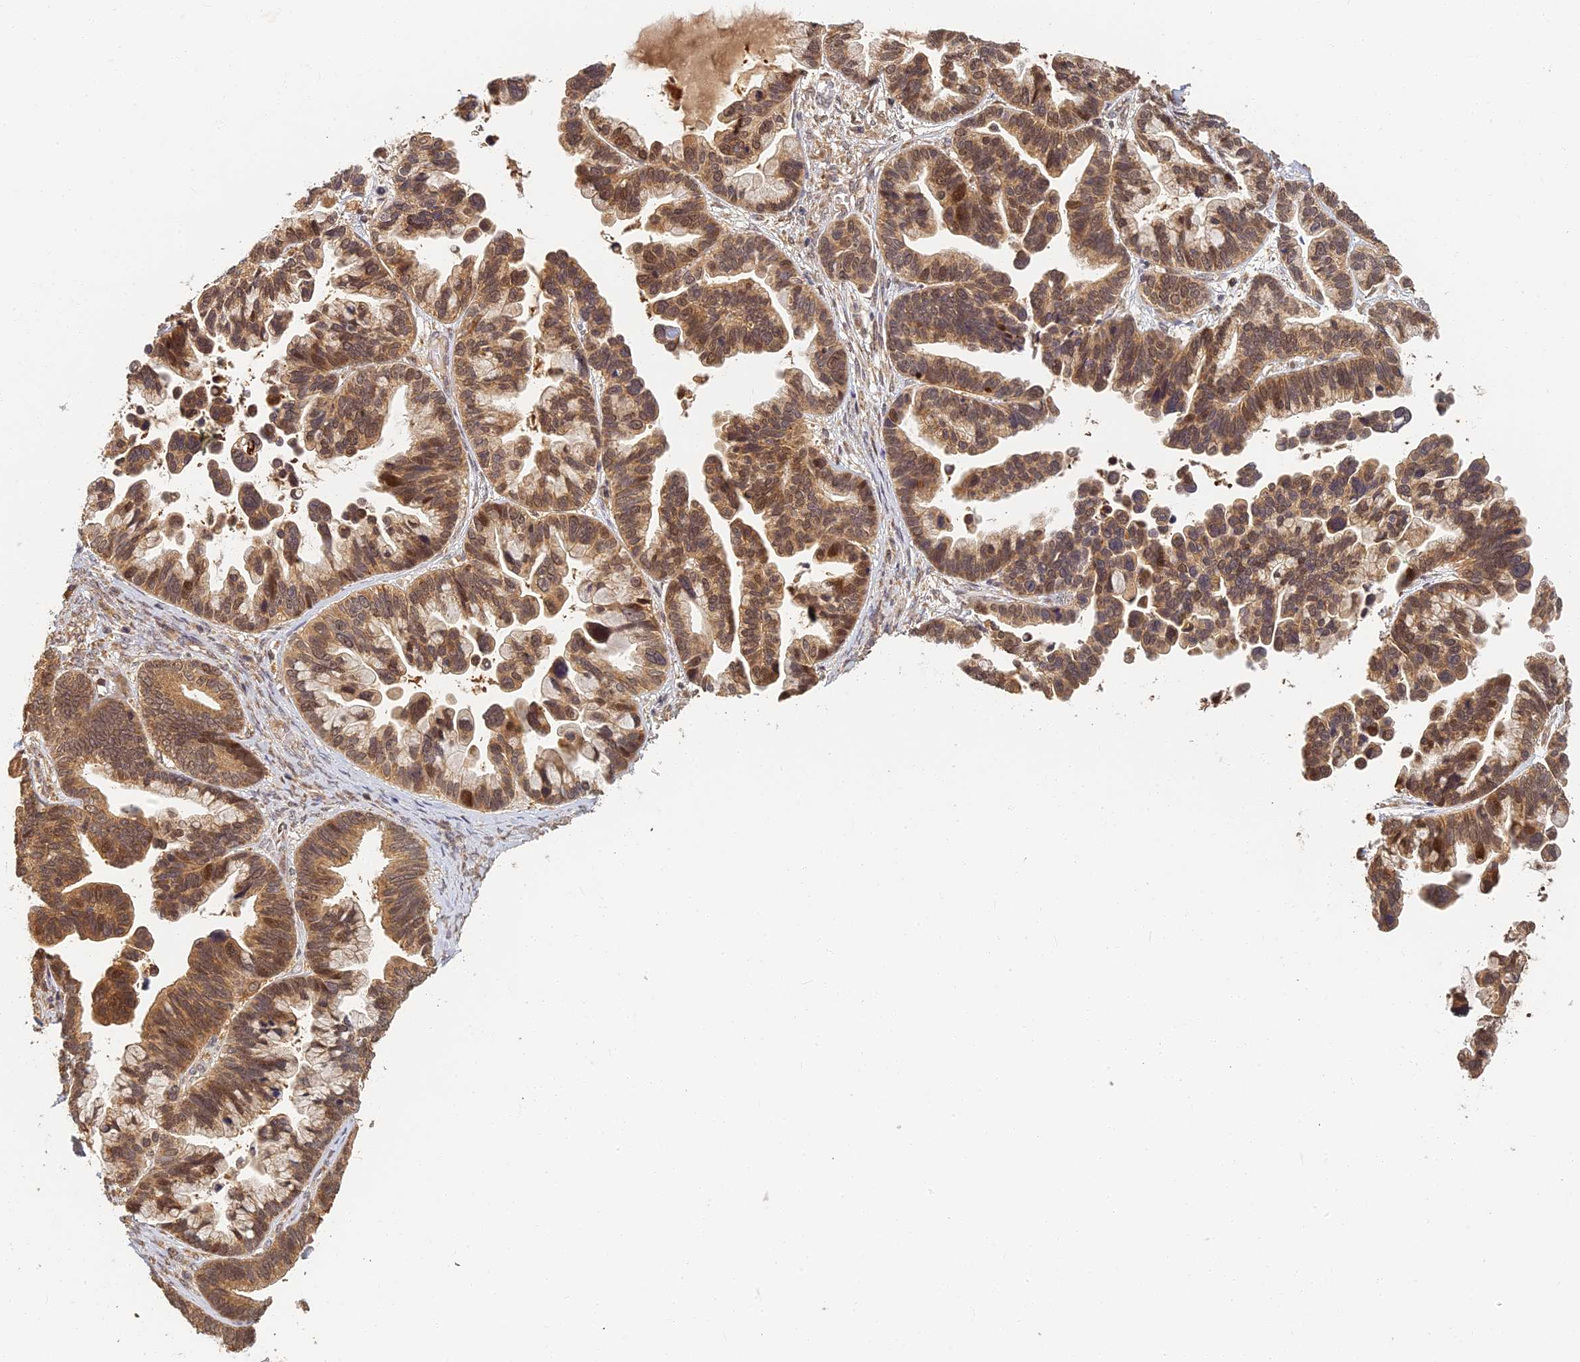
{"staining": {"intensity": "moderate", "quantity": ">75%", "location": "cytoplasmic/membranous,nuclear"}, "tissue": "ovarian cancer", "cell_type": "Tumor cells", "image_type": "cancer", "snomed": [{"axis": "morphology", "description": "Cystadenocarcinoma, serous, NOS"}, {"axis": "topography", "description": "Ovary"}], "caption": "Ovarian serous cystadenocarcinoma stained with immunohistochemistry (IHC) demonstrates moderate cytoplasmic/membranous and nuclear staining in about >75% of tumor cells.", "gene": "RGL3", "patient": {"sex": "female", "age": 56}}